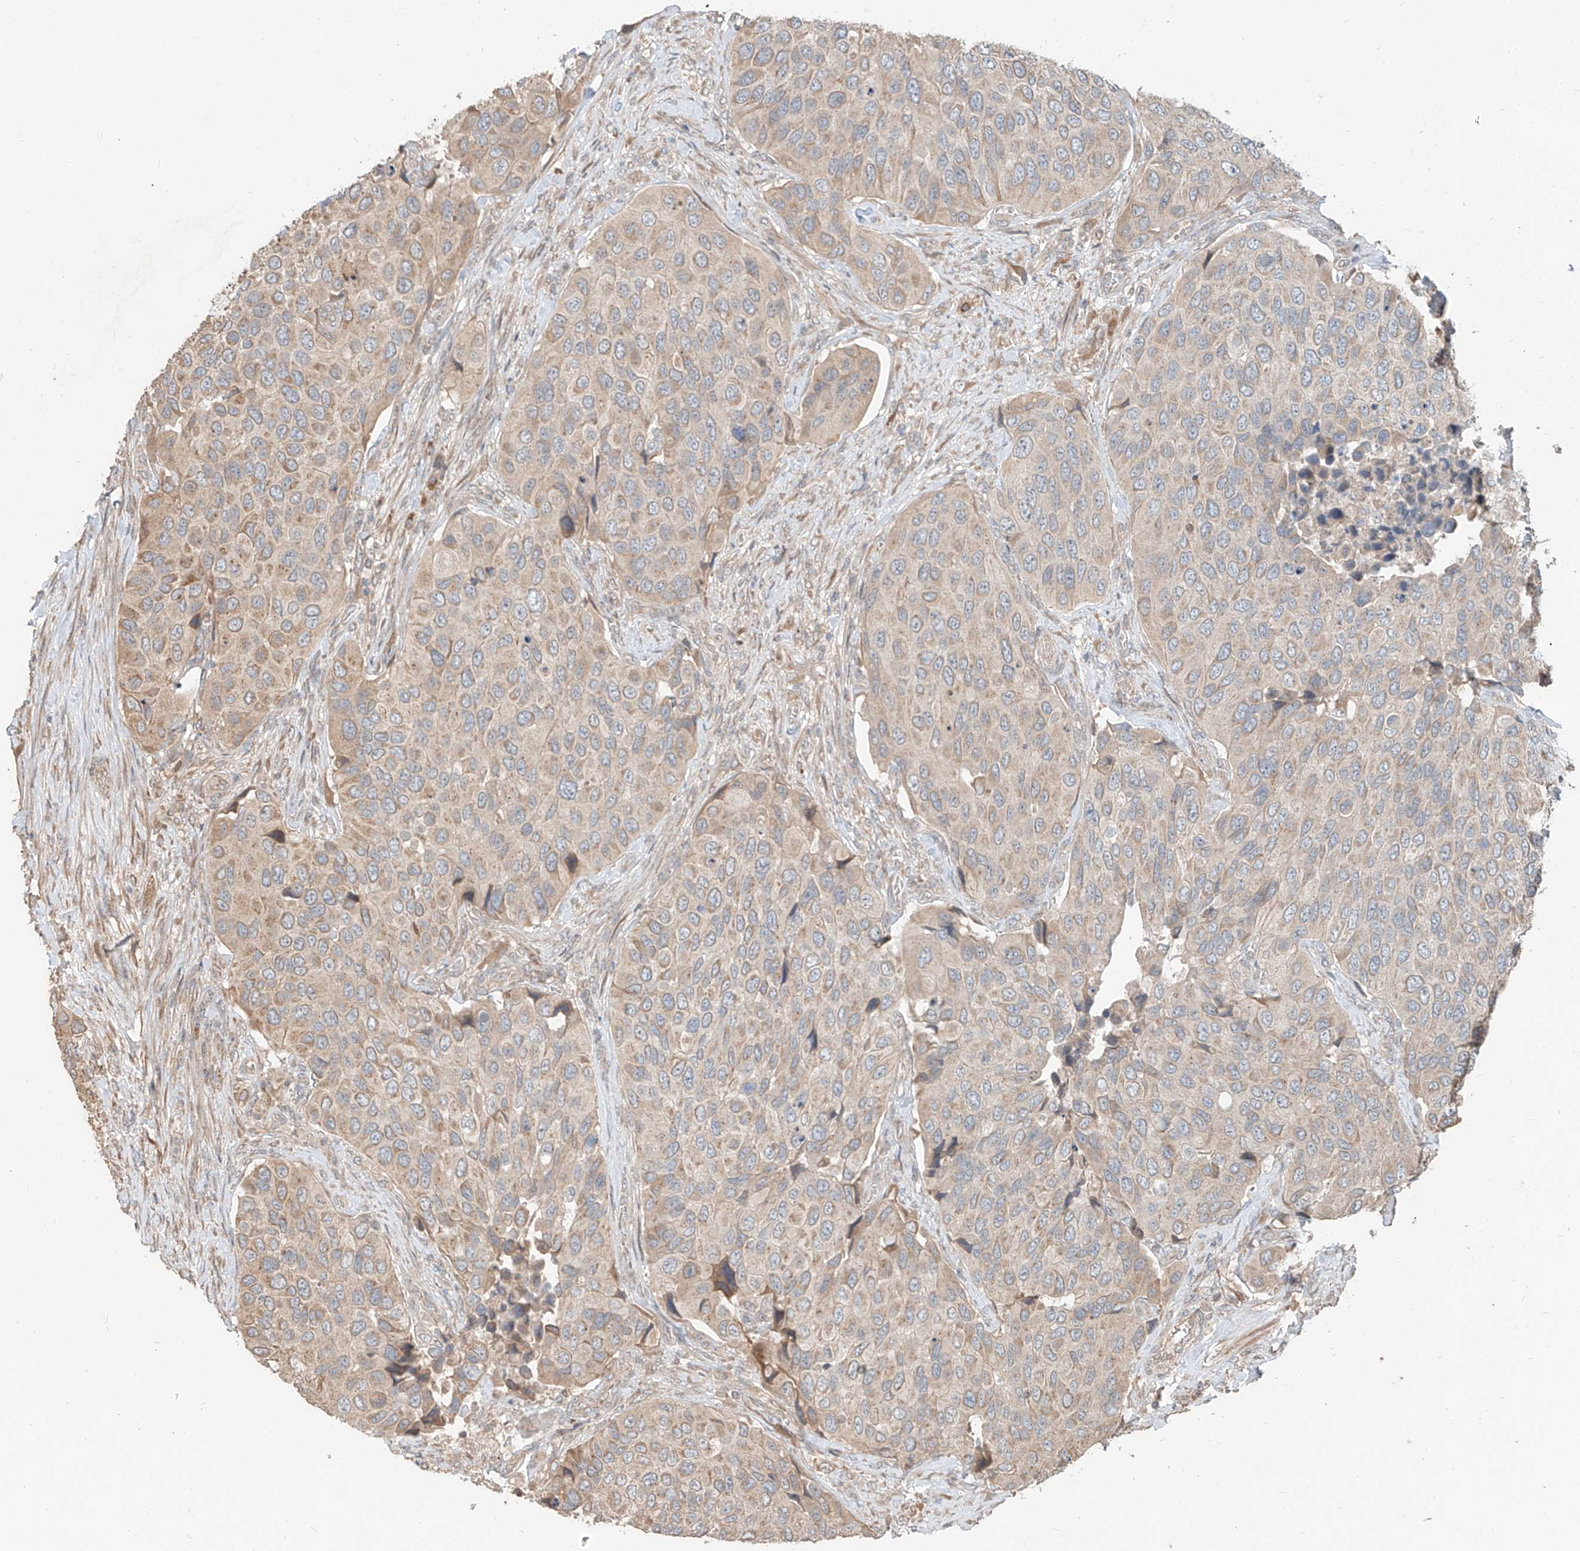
{"staining": {"intensity": "weak", "quantity": "25%-75%", "location": "cytoplasmic/membranous"}, "tissue": "urothelial cancer", "cell_type": "Tumor cells", "image_type": "cancer", "snomed": [{"axis": "morphology", "description": "Urothelial carcinoma, High grade"}, {"axis": "topography", "description": "Urinary bladder"}], "caption": "Protein expression analysis of human urothelial carcinoma (high-grade) reveals weak cytoplasmic/membranous positivity in about 25%-75% of tumor cells. The staining is performed using DAB (3,3'-diaminobenzidine) brown chromogen to label protein expression. The nuclei are counter-stained blue using hematoxylin.", "gene": "STX19", "patient": {"sex": "male", "age": 74}}